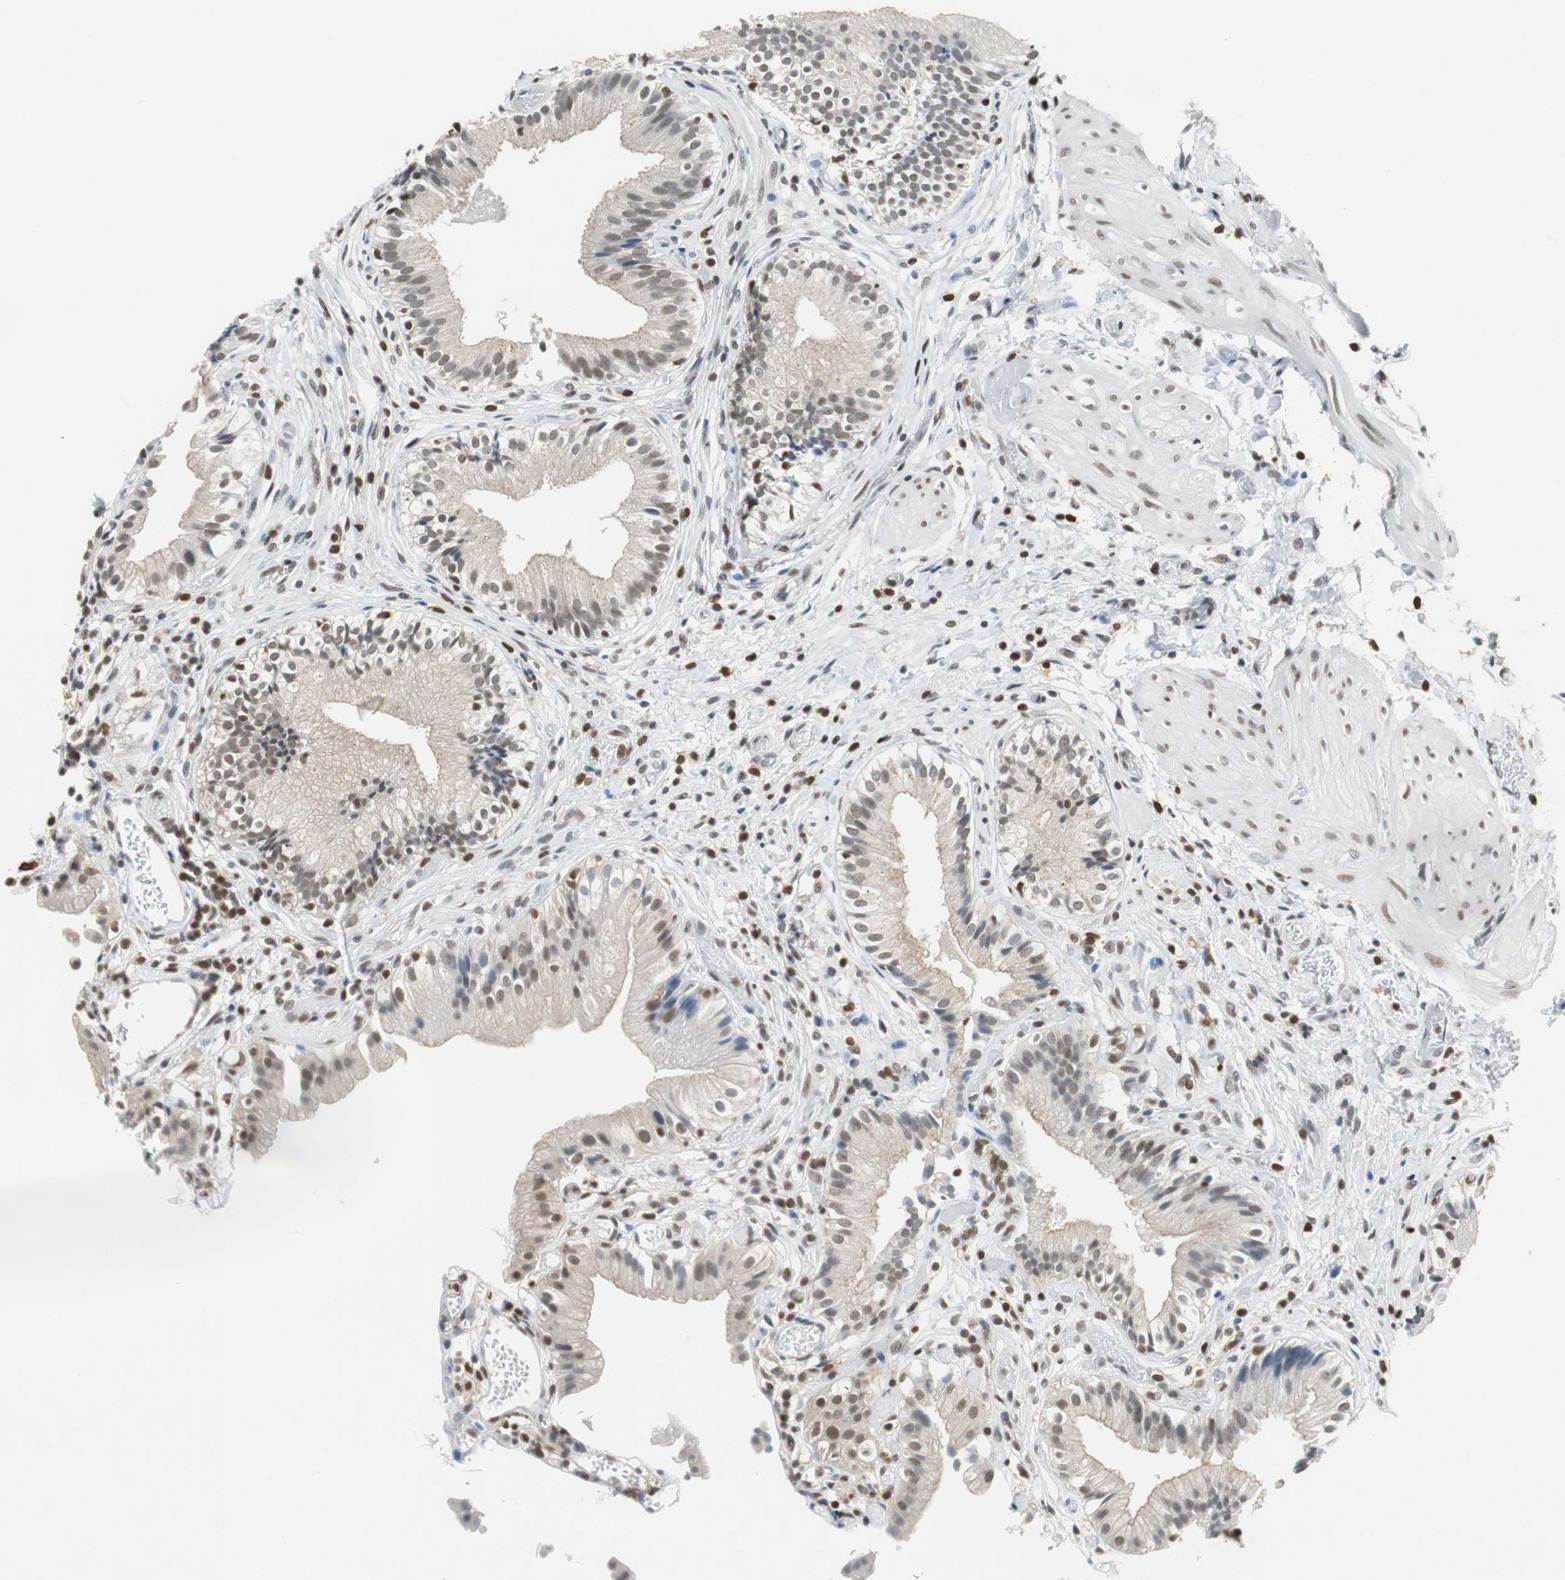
{"staining": {"intensity": "weak", "quantity": "25%-75%", "location": "cytoplasmic/membranous,nuclear"}, "tissue": "gallbladder", "cell_type": "Glandular cells", "image_type": "normal", "snomed": [{"axis": "morphology", "description": "Normal tissue, NOS"}, {"axis": "topography", "description": "Gallbladder"}], "caption": "Brown immunohistochemical staining in unremarkable human gallbladder demonstrates weak cytoplasmic/membranous,nuclear staining in approximately 25%-75% of glandular cells. The staining is performed using DAB (3,3'-diaminobenzidine) brown chromogen to label protein expression. The nuclei are counter-stained blue using hematoxylin.", "gene": "SIRT1", "patient": {"sex": "male", "age": 65}}